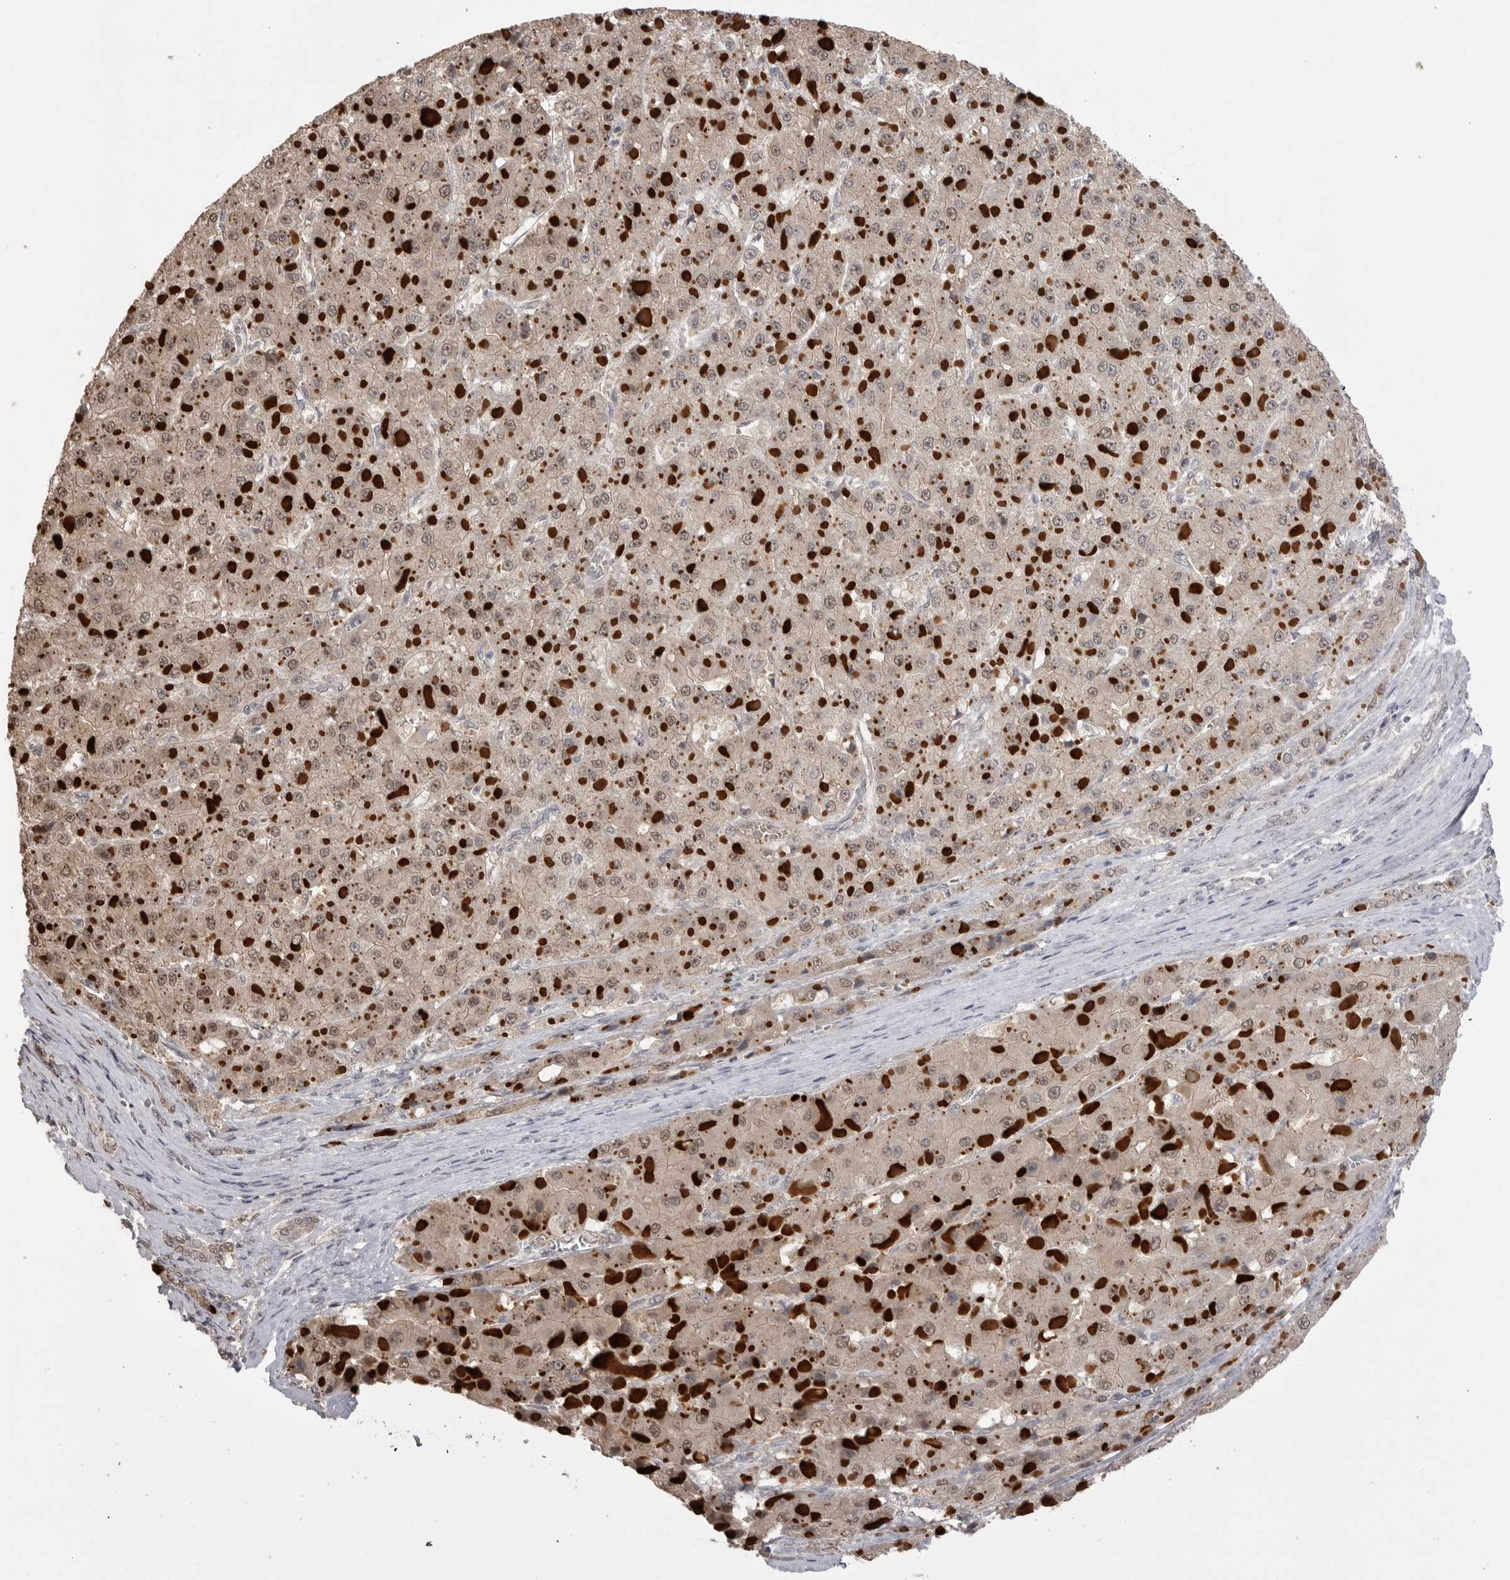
{"staining": {"intensity": "weak", "quantity": "25%-75%", "location": "cytoplasmic/membranous,nuclear"}, "tissue": "liver cancer", "cell_type": "Tumor cells", "image_type": "cancer", "snomed": [{"axis": "morphology", "description": "Carcinoma, Hepatocellular, NOS"}, {"axis": "topography", "description": "Liver"}], "caption": "Brown immunohistochemical staining in hepatocellular carcinoma (liver) exhibits weak cytoplasmic/membranous and nuclear expression in approximately 25%-75% of tumor cells.", "gene": "ASPSCR1", "patient": {"sex": "female", "age": 73}}